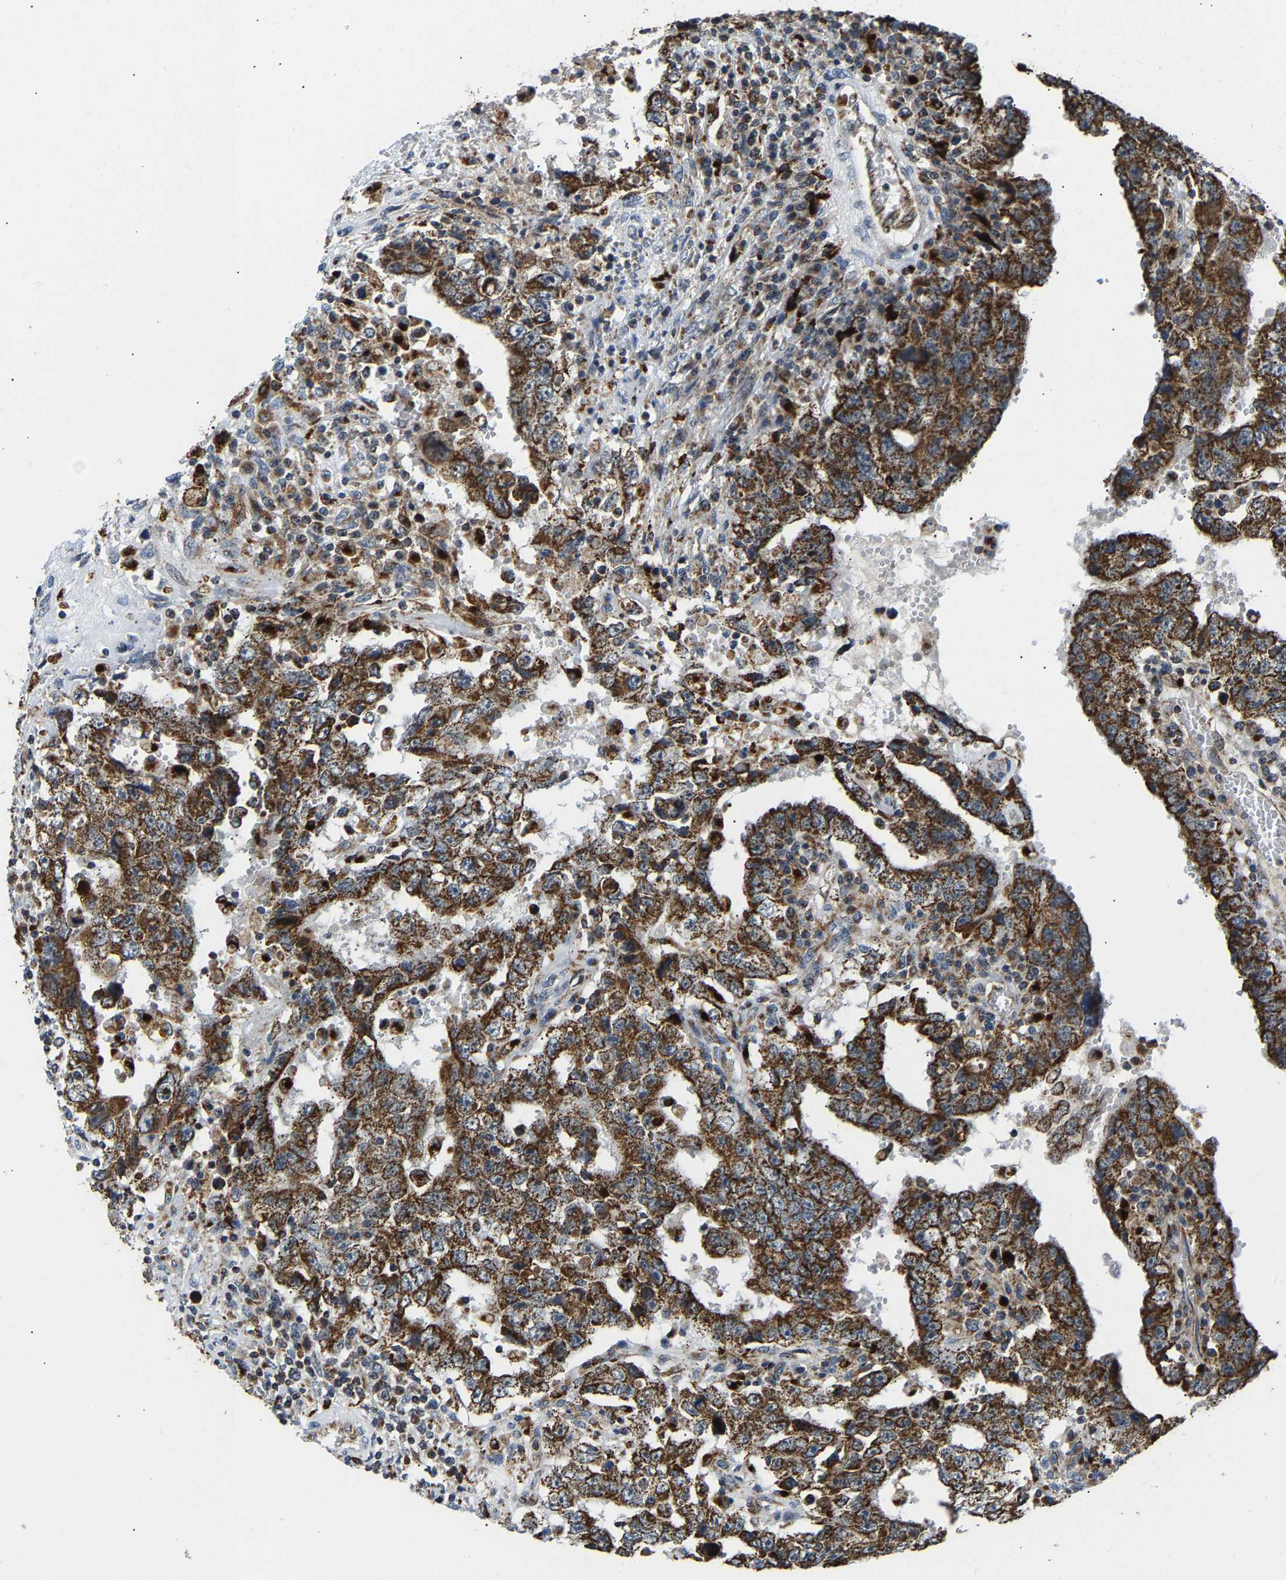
{"staining": {"intensity": "moderate", "quantity": ">75%", "location": "cytoplasmic/membranous"}, "tissue": "testis cancer", "cell_type": "Tumor cells", "image_type": "cancer", "snomed": [{"axis": "morphology", "description": "Carcinoma, Embryonal, NOS"}, {"axis": "topography", "description": "Testis"}], "caption": "This is a photomicrograph of immunohistochemistry (IHC) staining of testis embryonal carcinoma, which shows moderate positivity in the cytoplasmic/membranous of tumor cells.", "gene": "GIMAP7", "patient": {"sex": "male", "age": 26}}